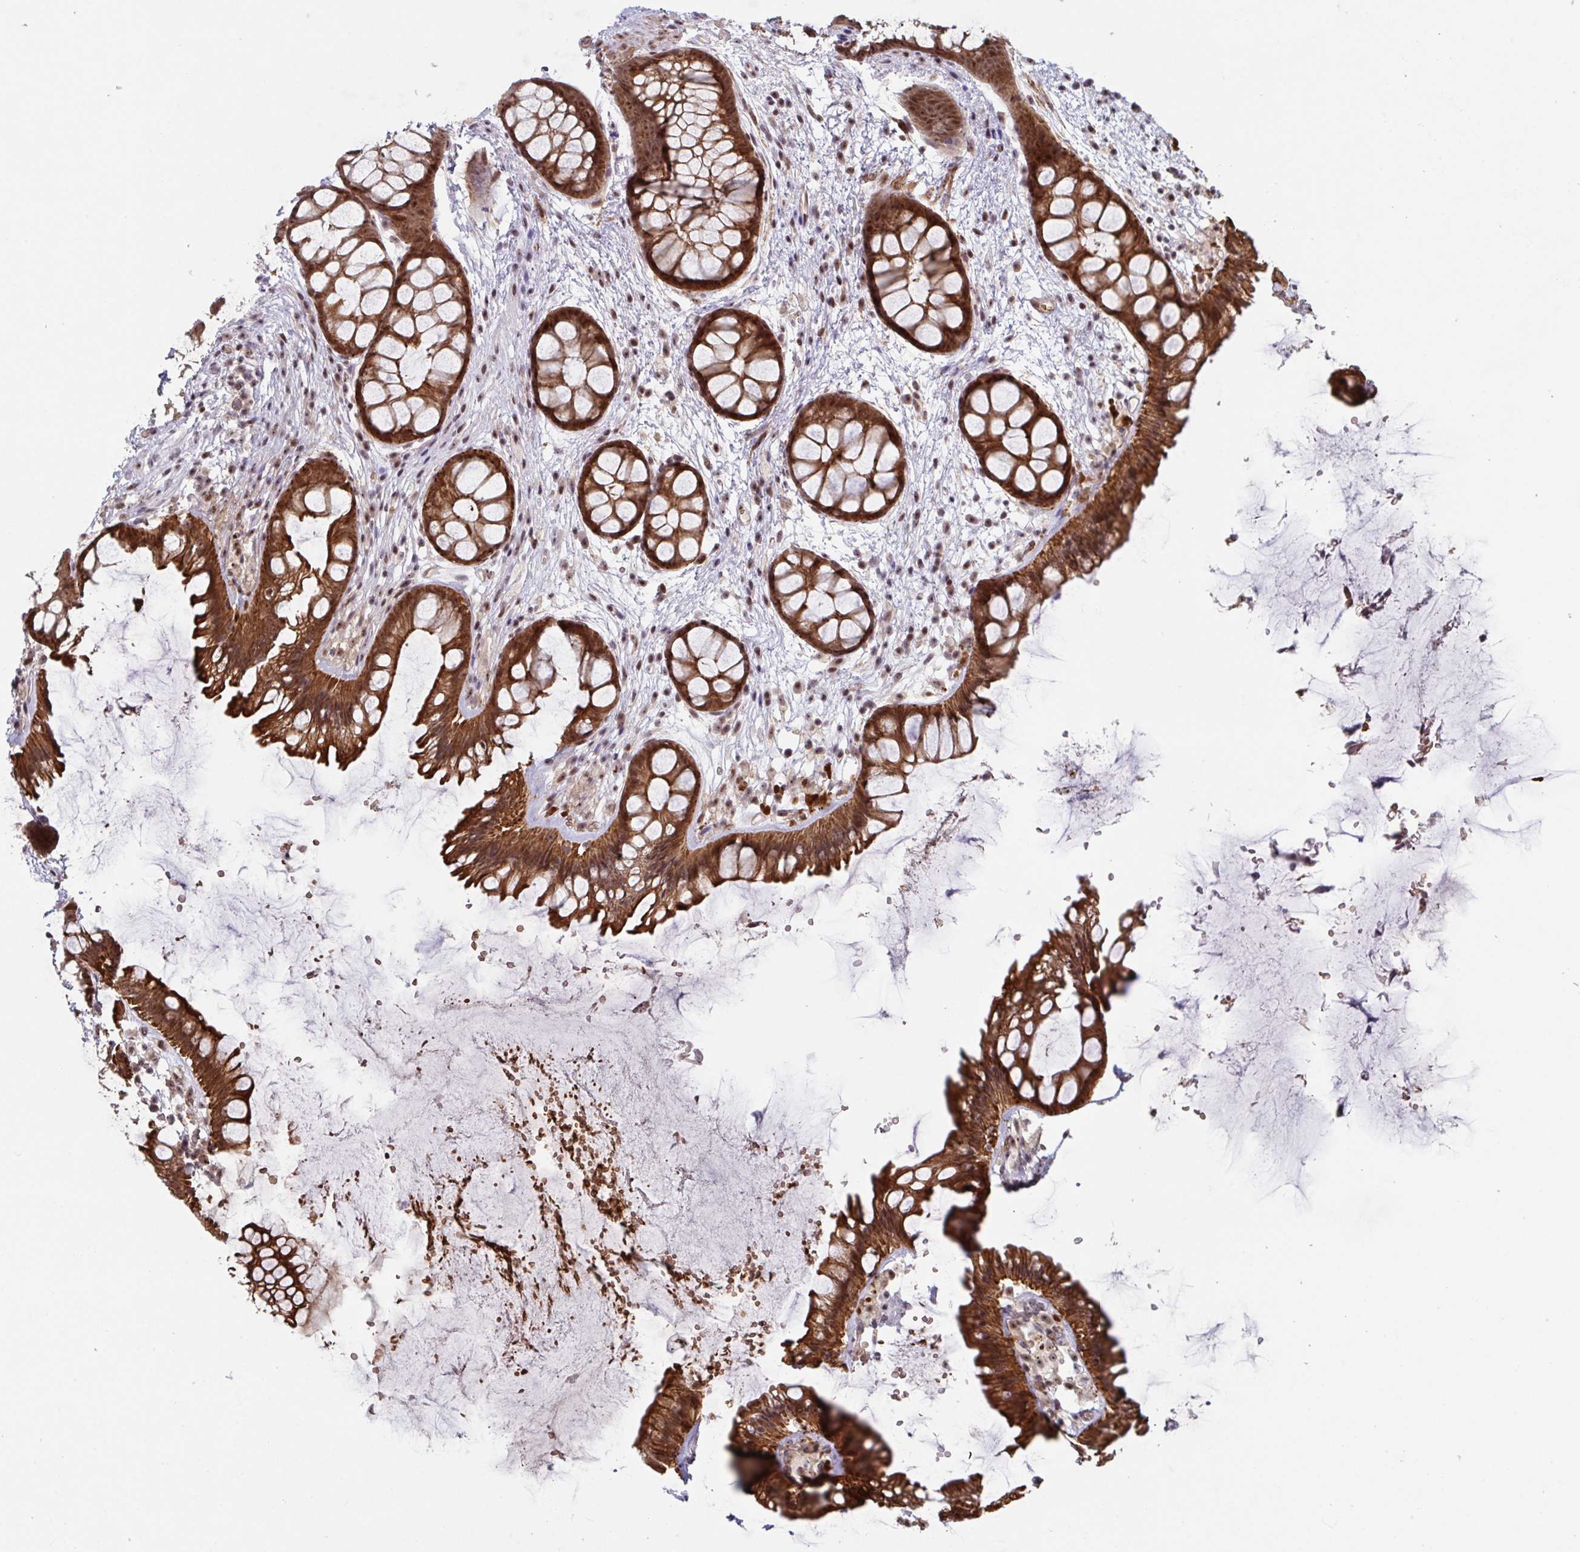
{"staining": {"intensity": "strong", "quantity": ">75%", "location": "cytoplasmic/membranous,nuclear"}, "tissue": "rectum", "cell_type": "Glandular cells", "image_type": "normal", "snomed": [{"axis": "morphology", "description": "Normal tissue, NOS"}, {"axis": "topography", "description": "Rectum"}], "caption": "Human rectum stained with a brown dye shows strong cytoplasmic/membranous,nuclear positive positivity in approximately >75% of glandular cells.", "gene": "NLRP13", "patient": {"sex": "female", "age": 62}}